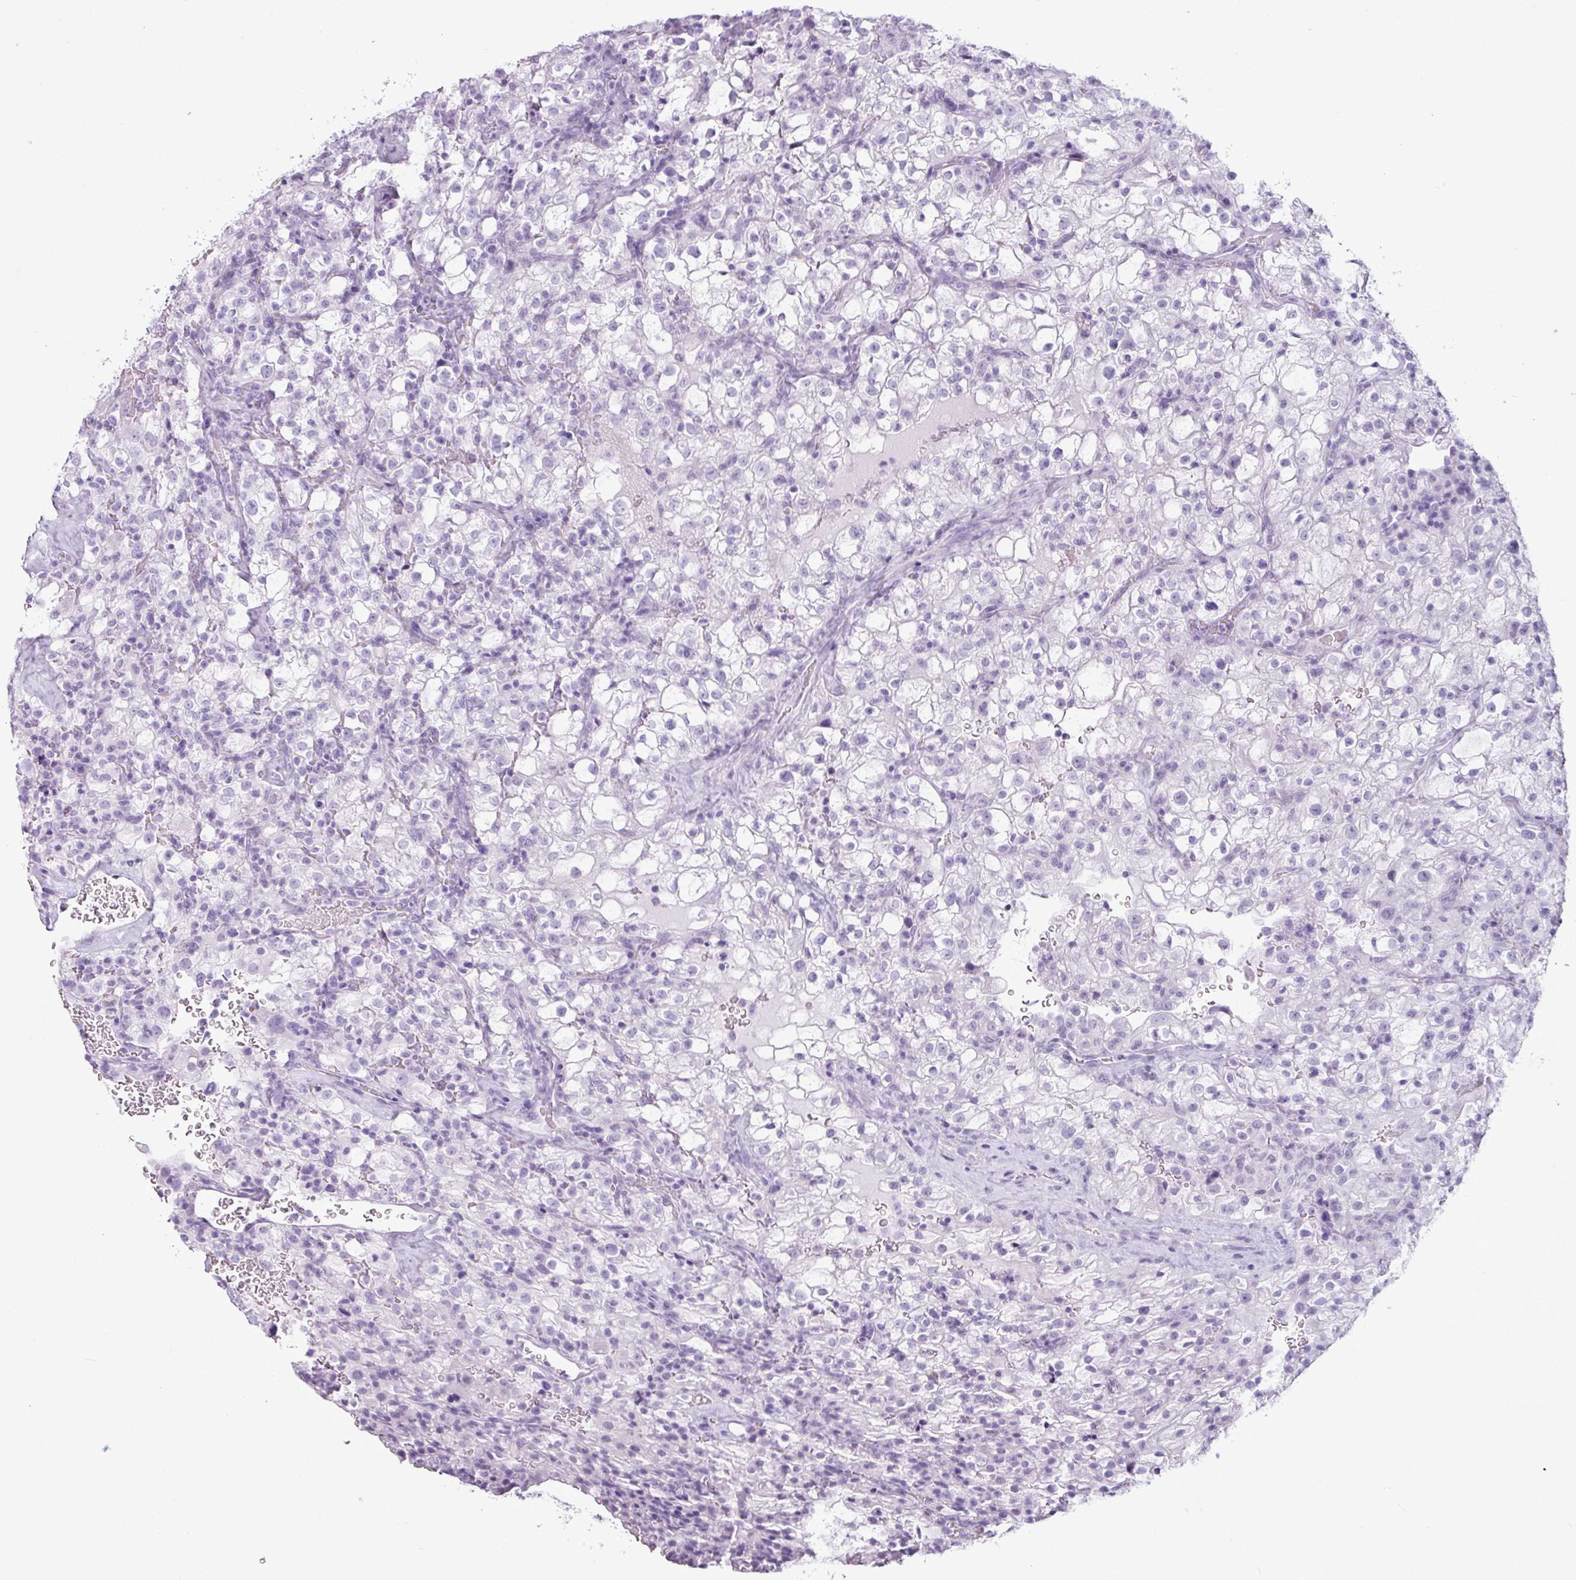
{"staining": {"intensity": "negative", "quantity": "none", "location": "none"}, "tissue": "renal cancer", "cell_type": "Tumor cells", "image_type": "cancer", "snomed": [{"axis": "morphology", "description": "Adenocarcinoma, NOS"}, {"axis": "topography", "description": "Kidney"}], "caption": "Renal adenocarcinoma was stained to show a protein in brown. There is no significant expression in tumor cells.", "gene": "SCT", "patient": {"sex": "female", "age": 74}}